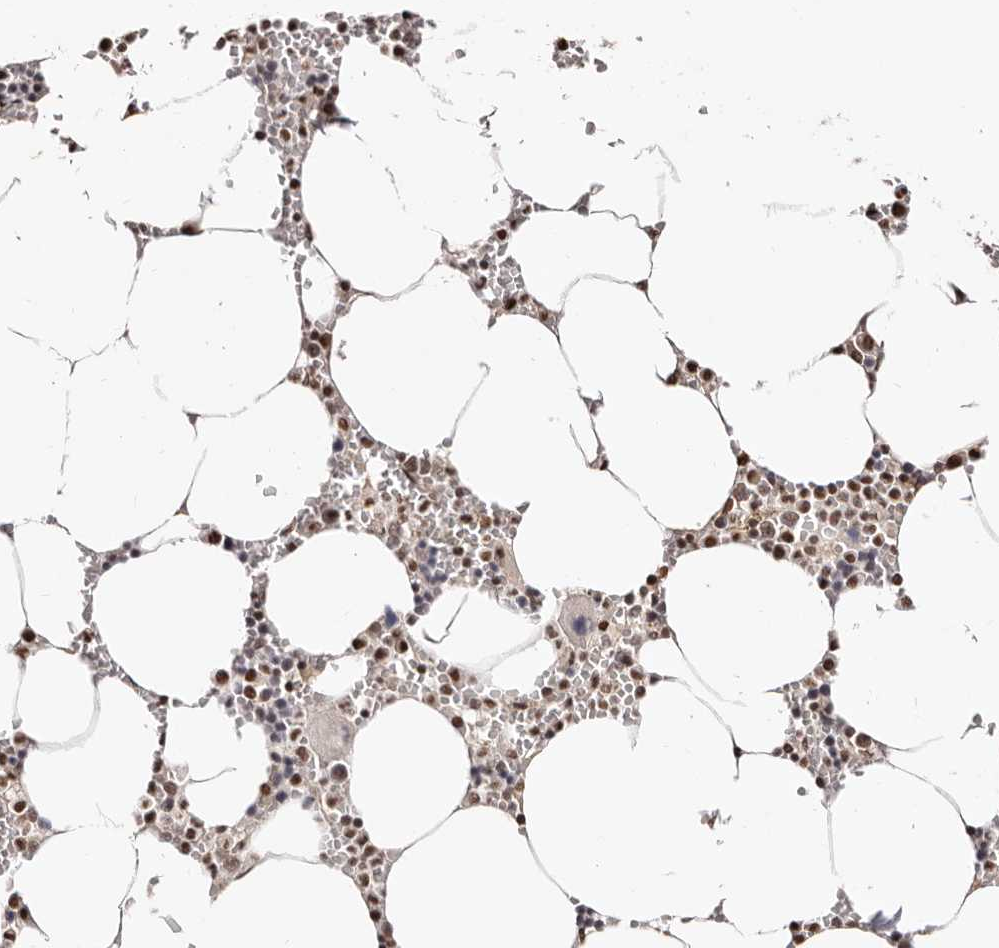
{"staining": {"intensity": "moderate", "quantity": ">75%", "location": "nuclear"}, "tissue": "bone marrow", "cell_type": "Hematopoietic cells", "image_type": "normal", "snomed": [{"axis": "morphology", "description": "Normal tissue, NOS"}, {"axis": "topography", "description": "Bone marrow"}], "caption": "Immunohistochemistry histopathology image of unremarkable human bone marrow stained for a protein (brown), which demonstrates medium levels of moderate nuclear staining in about >75% of hematopoietic cells.", "gene": "BICRAL", "patient": {"sex": "male", "age": 70}}